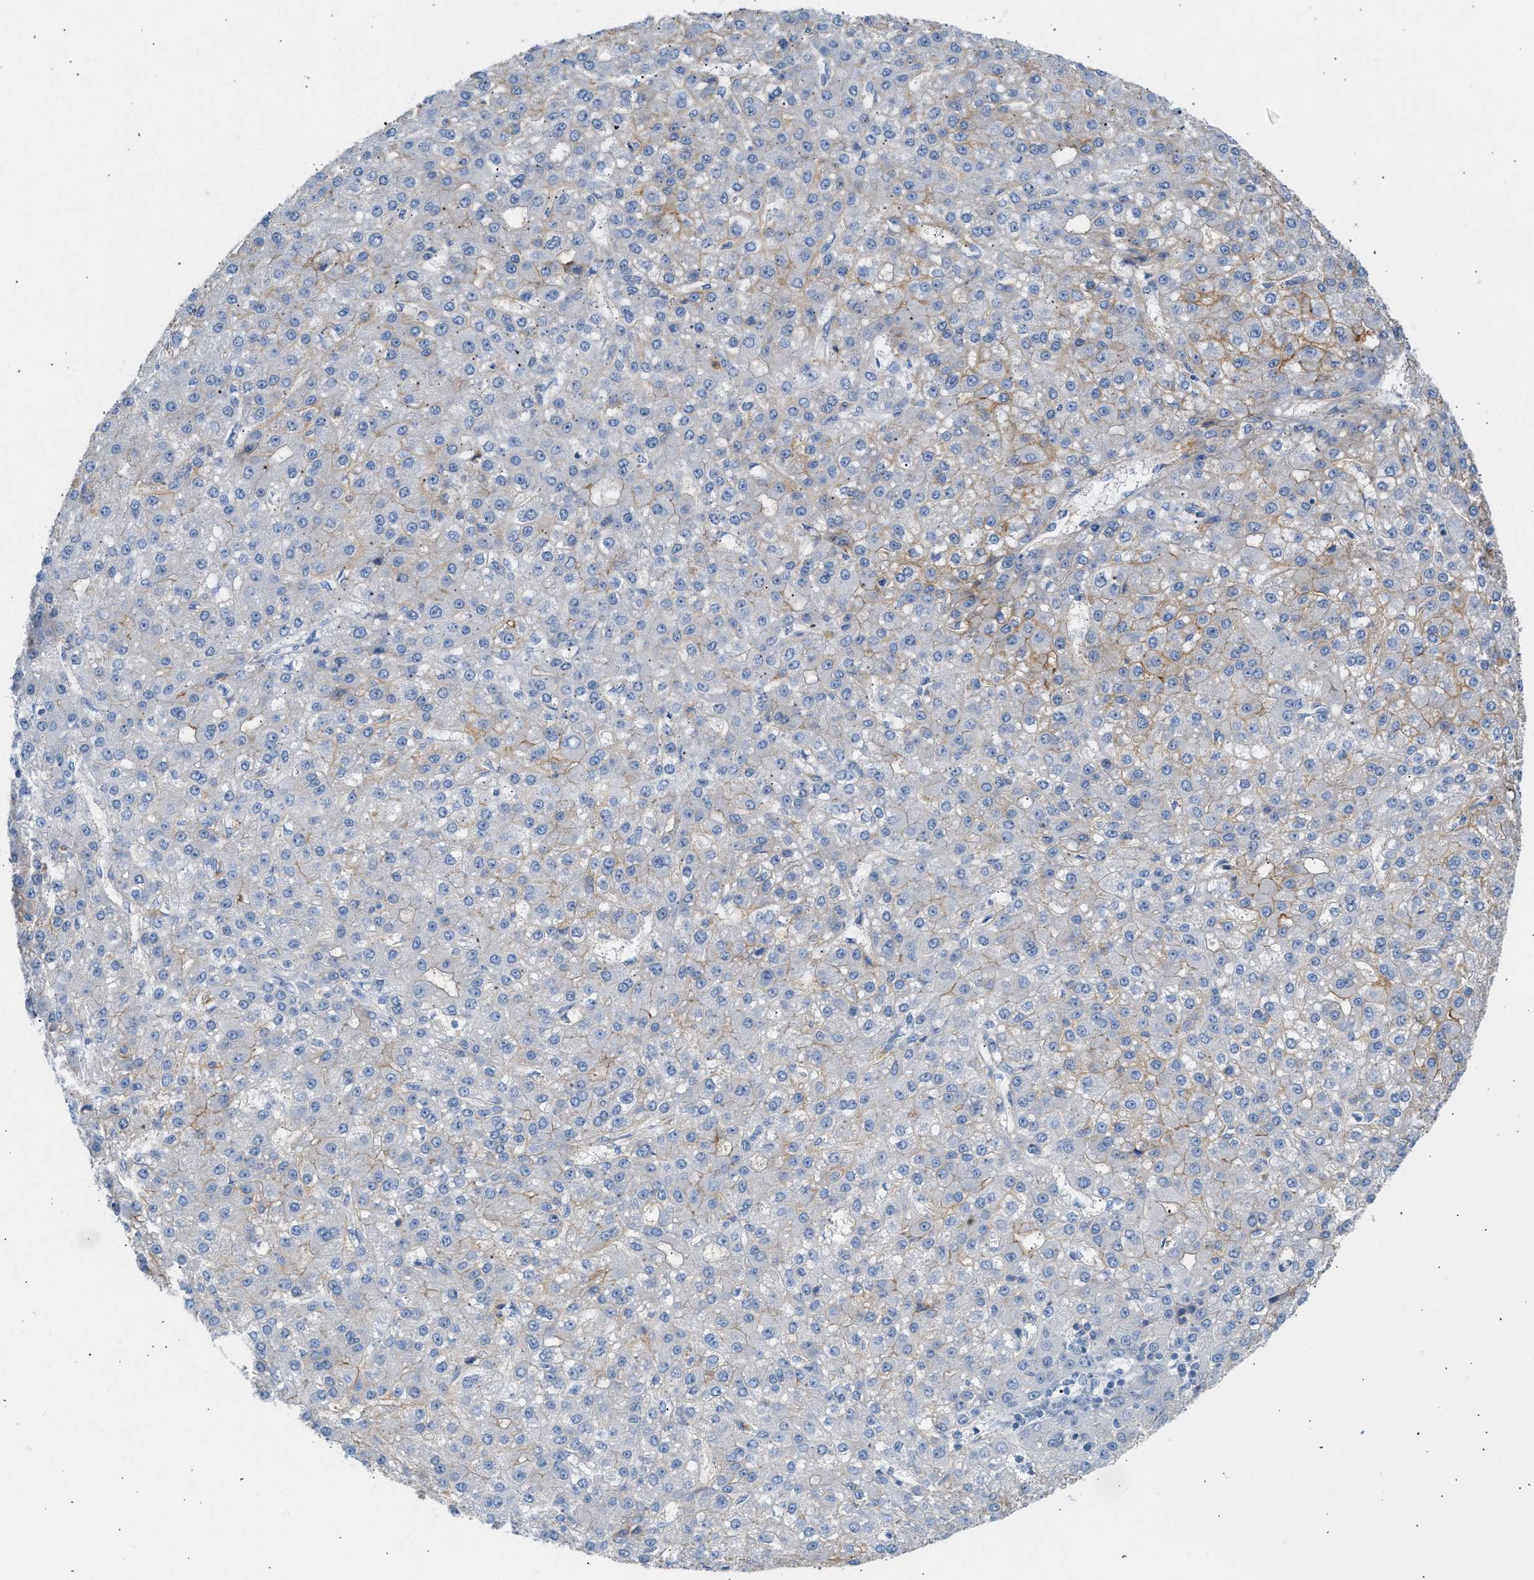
{"staining": {"intensity": "weak", "quantity": "25%-75%", "location": "cytoplasmic/membranous"}, "tissue": "liver cancer", "cell_type": "Tumor cells", "image_type": "cancer", "snomed": [{"axis": "morphology", "description": "Carcinoma, Hepatocellular, NOS"}, {"axis": "topography", "description": "Liver"}], "caption": "Liver hepatocellular carcinoma stained for a protein reveals weak cytoplasmic/membranous positivity in tumor cells. (brown staining indicates protein expression, while blue staining denotes nuclei).", "gene": "ERBB2", "patient": {"sex": "male", "age": 67}}